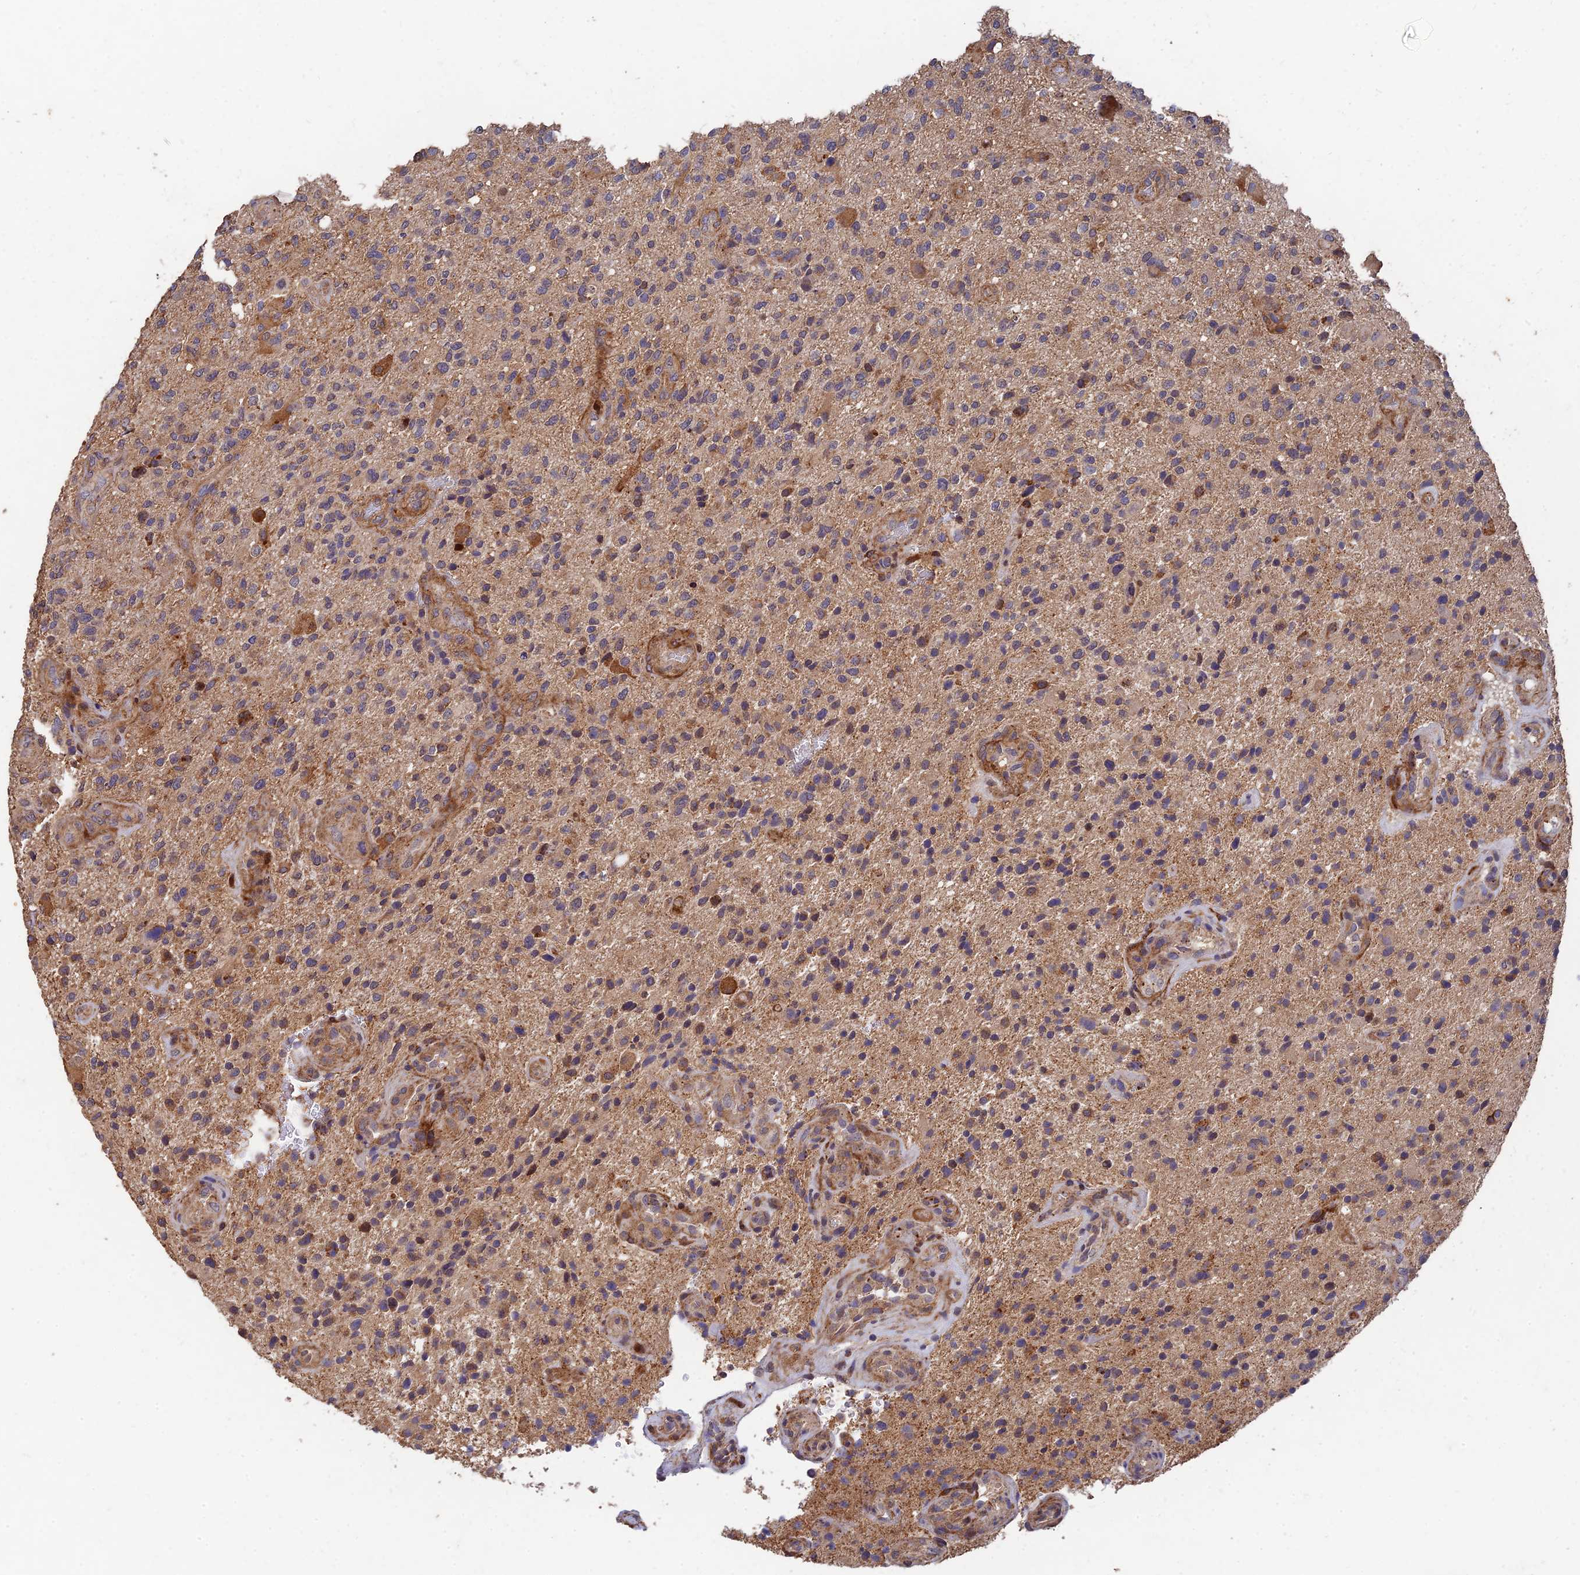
{"staining": {"intensity": "weak", "quantity": ">75%", "location": "cytoplasmic/membranous"}, "tissue": "glioma", "cell_type": "Tumor cells", "image_type": "cancer", "snomed": [{"axis": "morphology", "description": "Glioma, malignant, High grade"}, {"axis": "topography", "description": "Brain"}], "caption": "Malignant glioma (high-grade) was stained to show a protein in brown. There is low levels of weak cytoplasmic/membranous staining in approximately >75% of tumor cells.", "gene": "SLC38A11", "patient": {"sex": "male", "age": 47}}